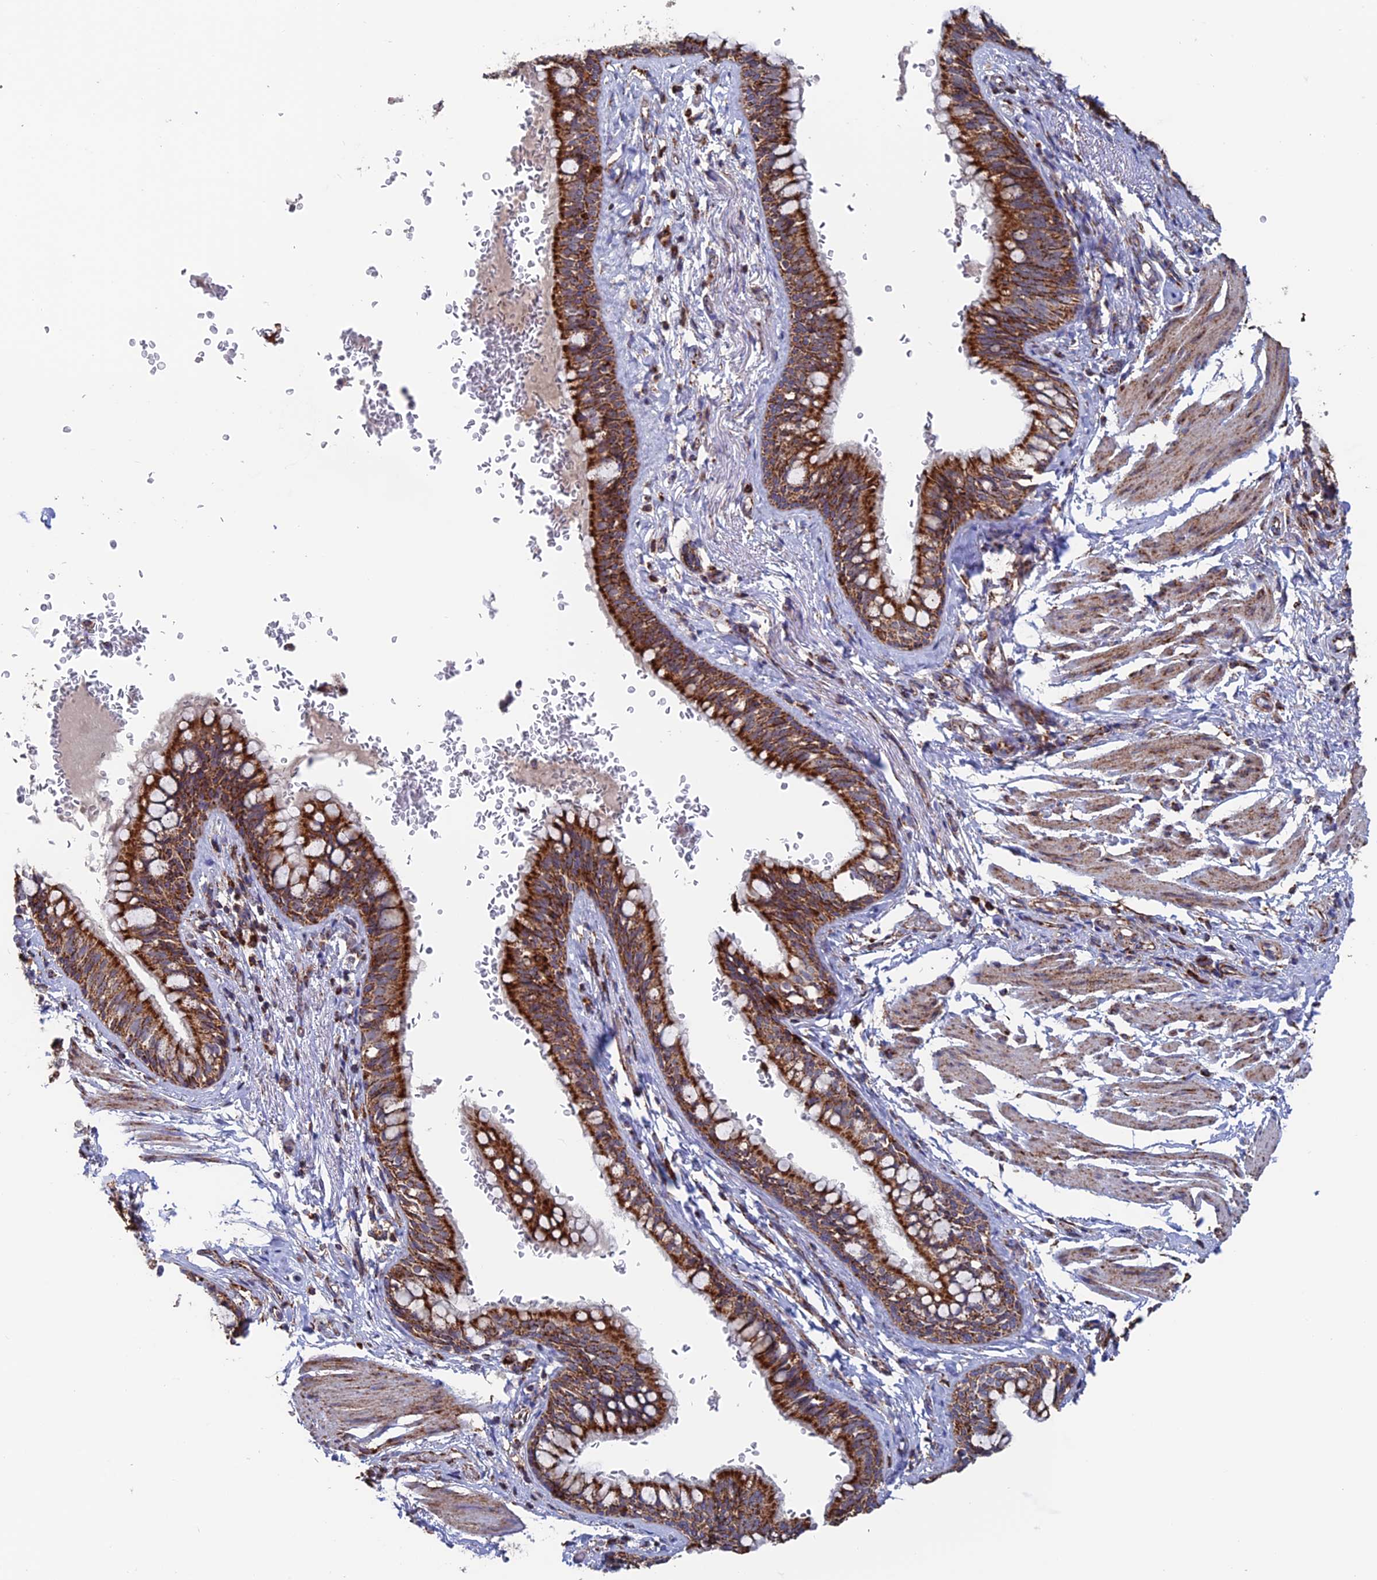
{"staining": {"intensity": "strong", "quantity": ">75%", "location": "cytoplasmic/membranous"}, "tissue": "bronchus", "cell_type": "Respiratory epithelial cells", "image_type": "normal", "snomed": [{"axis": "morphology", "description": "Normal tissue, NOS"}, {"axis": "topography", "description": "Cartilage tissue"}, {"axis": "topography", "description": "Bronchus"}], "caption": "Immunohistochemical staining of unremarkable bronchus reveals strong cytoplasmic/membranous protein staining in about >75% of respiratory epithelial cells.", "gene": "DTYMK", "patient": {"sex": "female", "age": 36}}